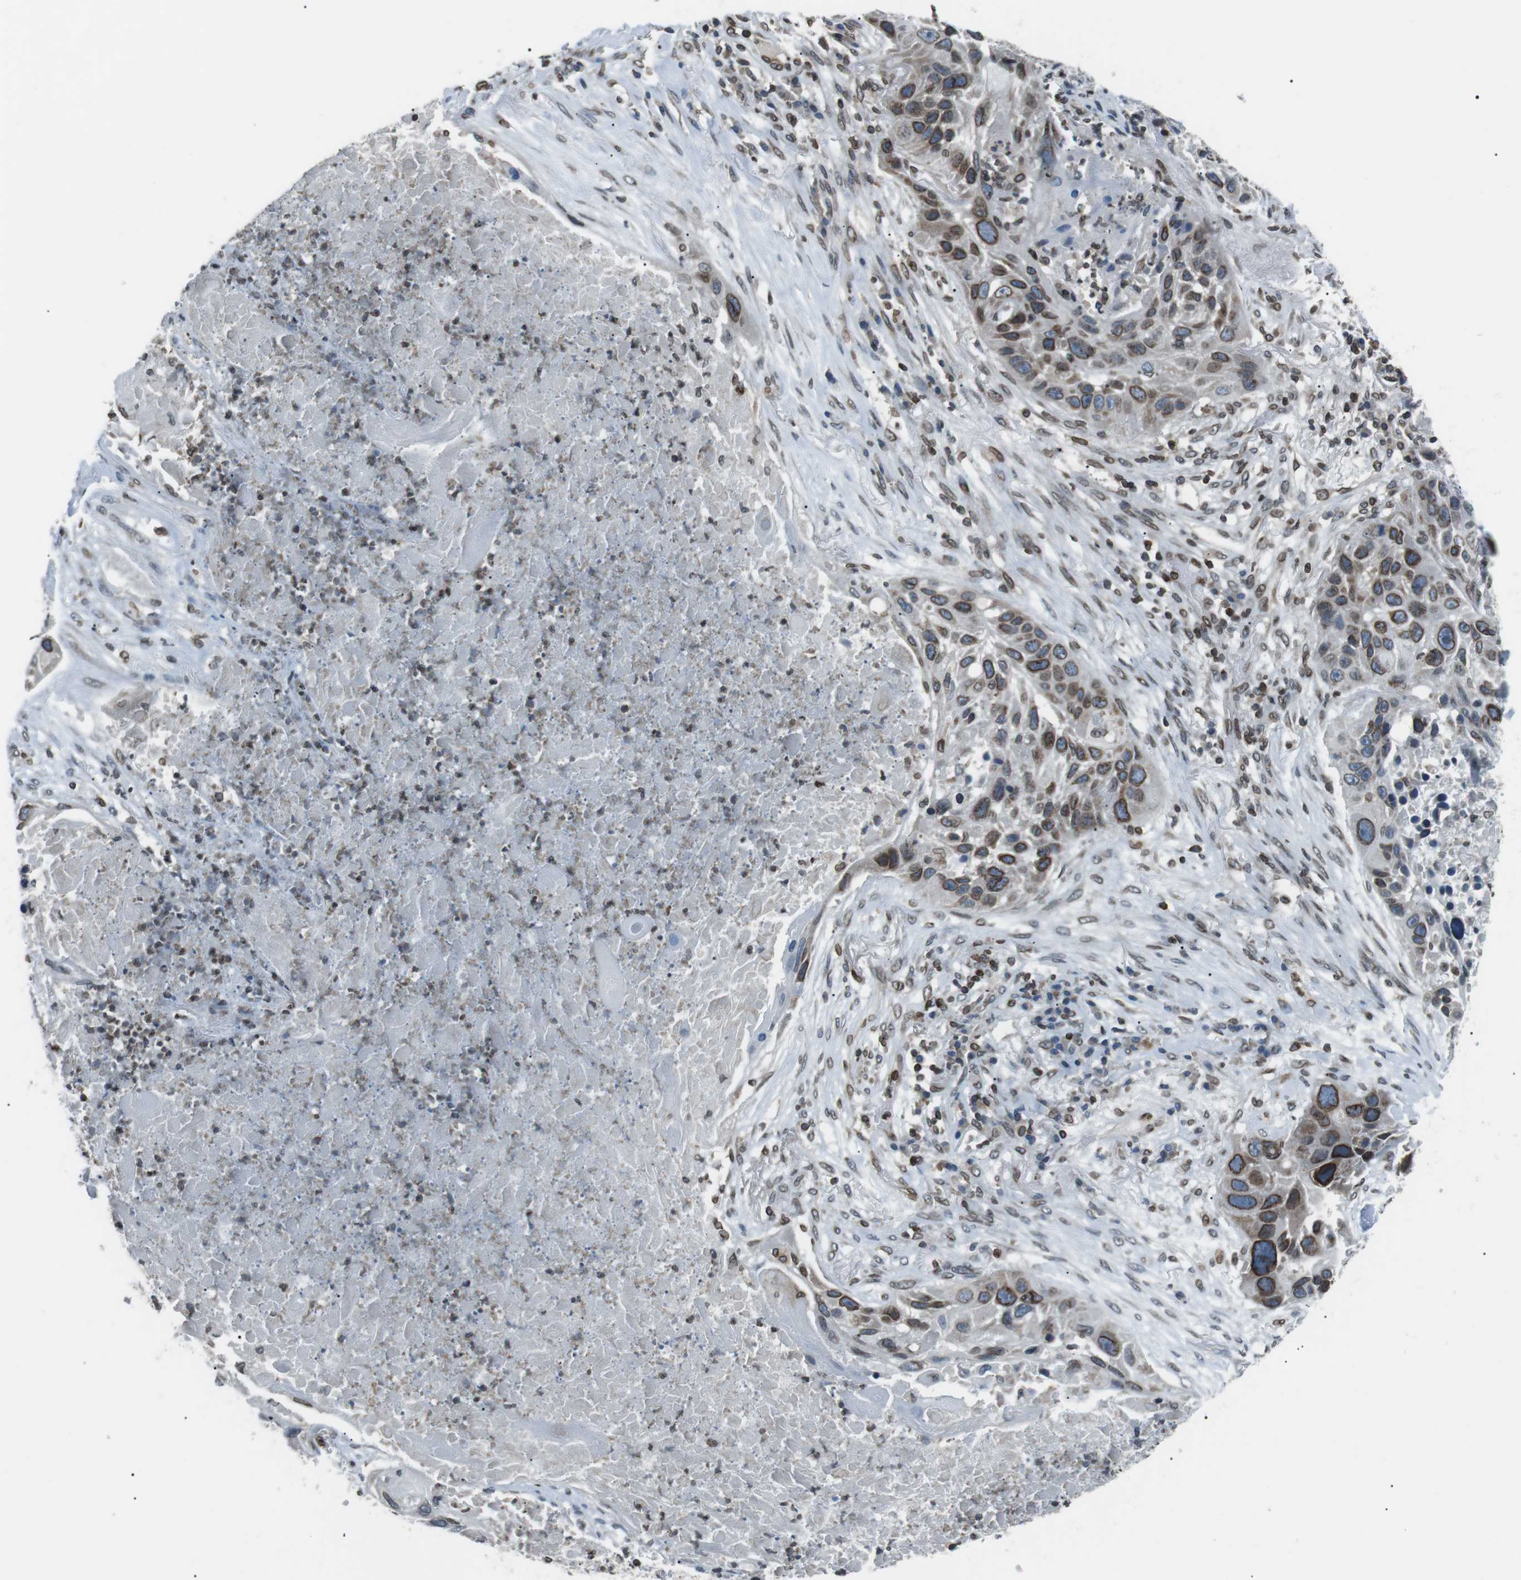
{"staining": {"intensity": "moderate", "quantity": ">75%", "location": "cytoplasmic/membranous,nuclear"}, "tissue": "lung cancer", "cell_type": "Tumor cells", "image_type": "cancer", "snomed": [{"axis": "morphology", "description": "Squamous cell carcinoma, NOS"}, {"axis": "topography", "description": "Lung"}], "caption": "The micrograph displays a brown stain indicating the presence of a protein in the cytoplasmic/membranous and nuclear of tumor cells in squamous cell carcinoma (lung).", "gene": "TMX4", "patient": {"sex": "male", "age": 57}}